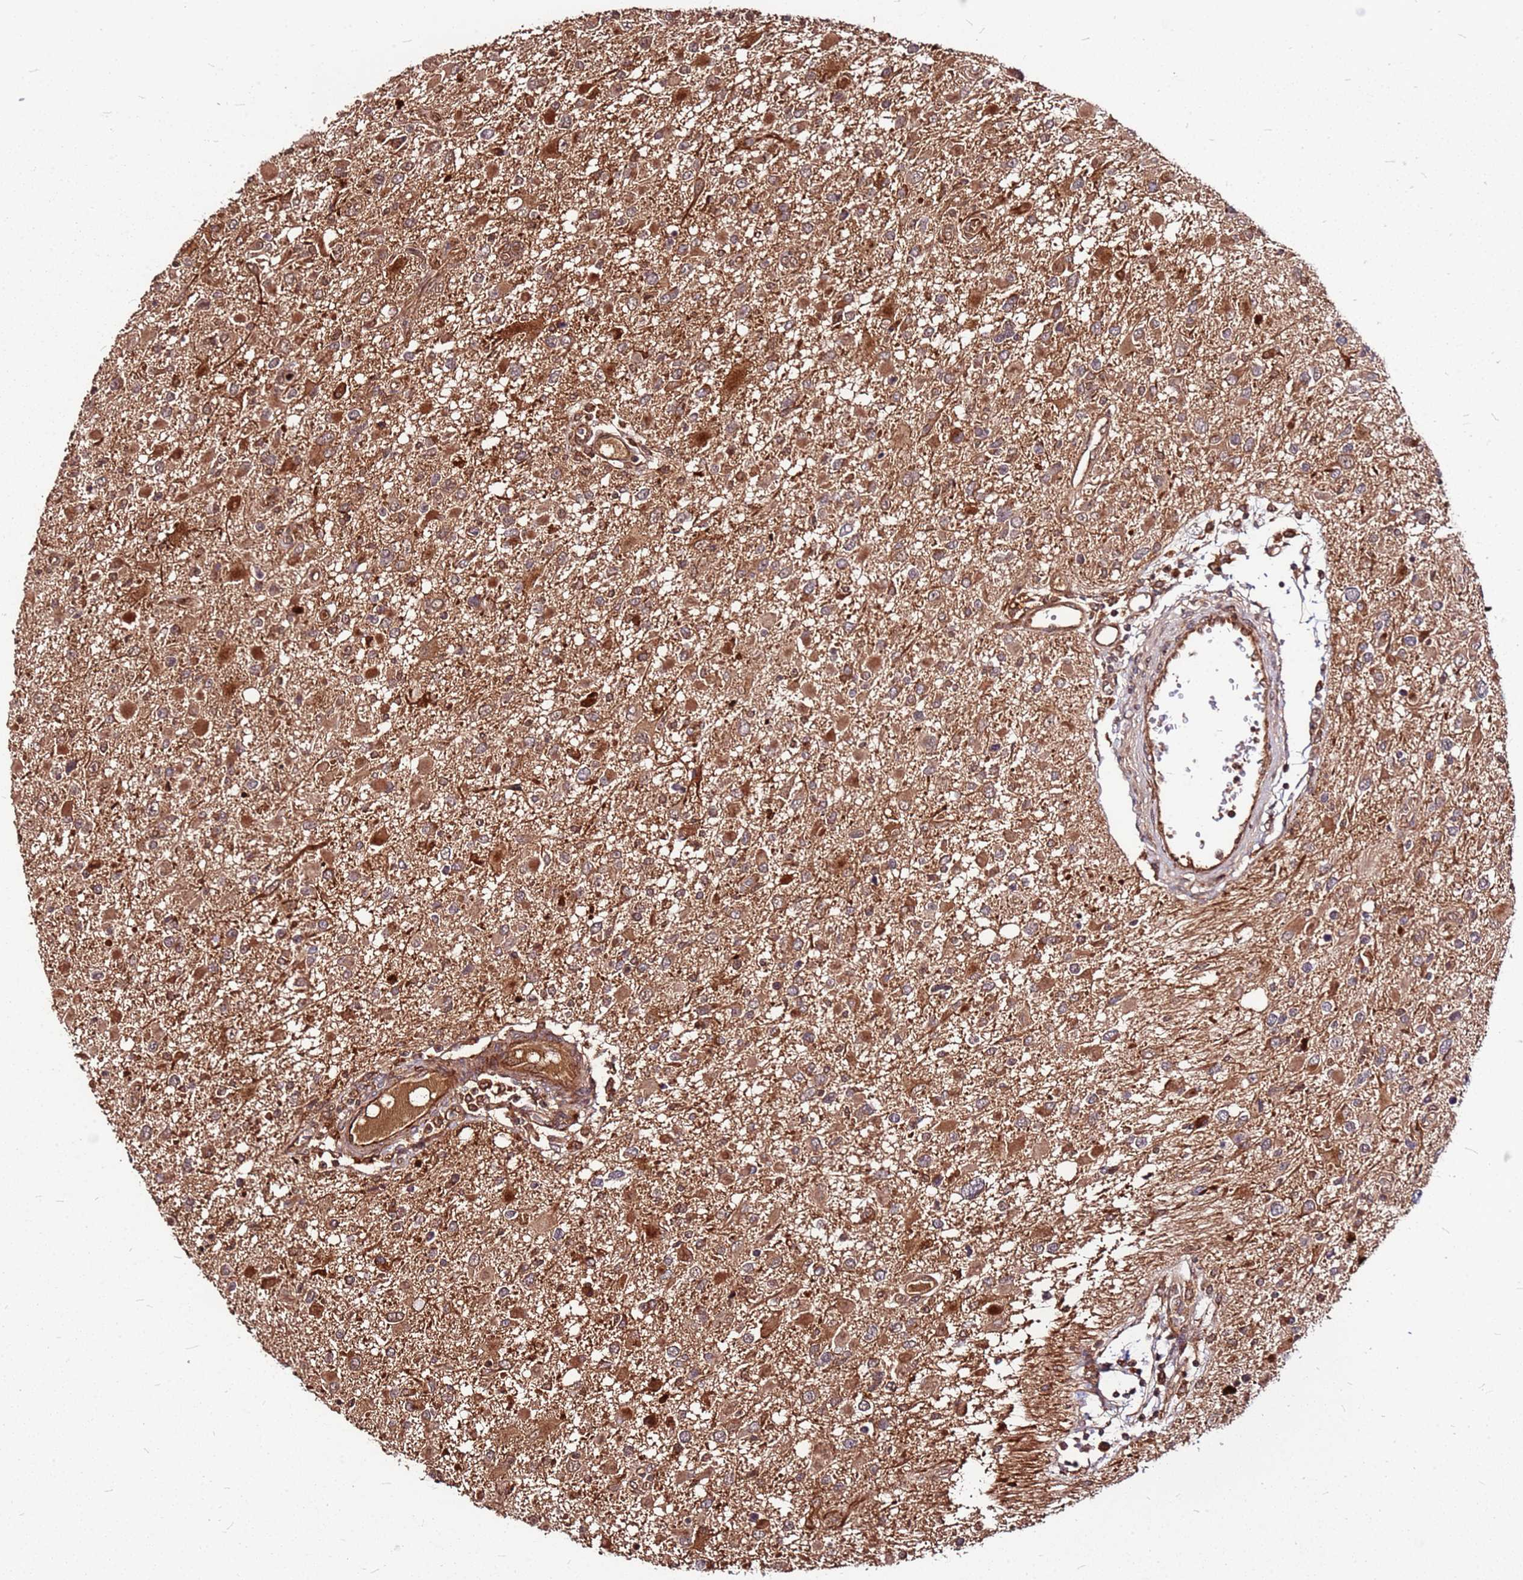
{"staining": {"intensity": "moderate", "quantity": ">75%", "location": "cytoplasmic/membranous"}, "tissue": "glioma", "cell_type": "Tumor cells", "image_type": "cancer", "snomed": [{"axis": "morphology", "description": "Glioma, malignant, High grade"}, {"axis": "topography", "description": "Brain"}], "caption": "Immunohistochemical staining of malignant glioma (high-grade) displays medium levels of moderate cytoplasmic/membranous protein expression in approximately >75% of tumor cells. (brown staining indicates protein expression, while blue staining denotes nuclei).", "gene": "LYPLAL1", "patient": {"sex": "male", "age": 53}}